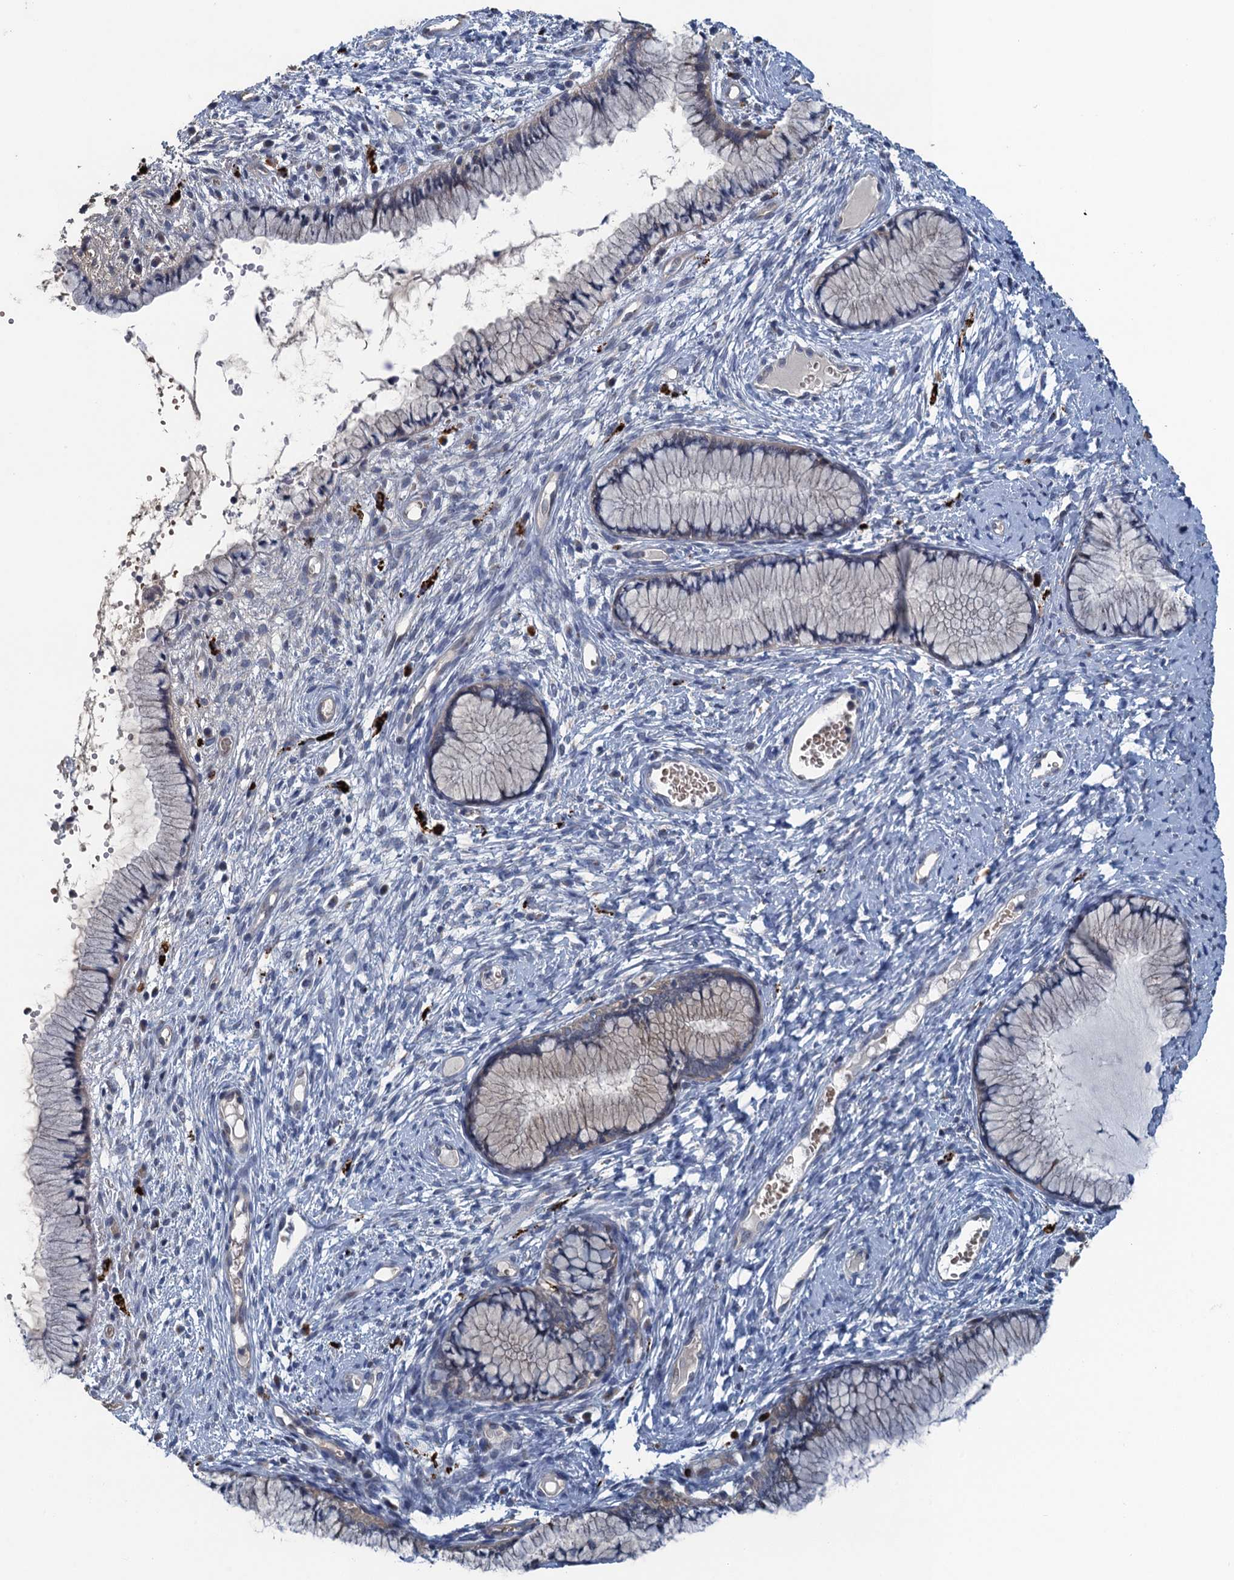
{"staining": {"intensity": "negative", "quantity": "none", "location": "none"}, "tissue": "cervix", "cell_type": "Glandular cells", "image_type": "normal", "snomed": [{"axis": "morphology", "description": "Normal tissue, NOS"}, {"axis": "topography", "description": "Cervix"}], "caption": "This micrograph is of benign cervix stained with immunohistochemistry (IHC) to label a protein in brown with the nuclei are counter-stained blue. There is no positivity in glandular cells.", "gene": "KBTBD8", "patient": {"sex": "female", "age": 42}}